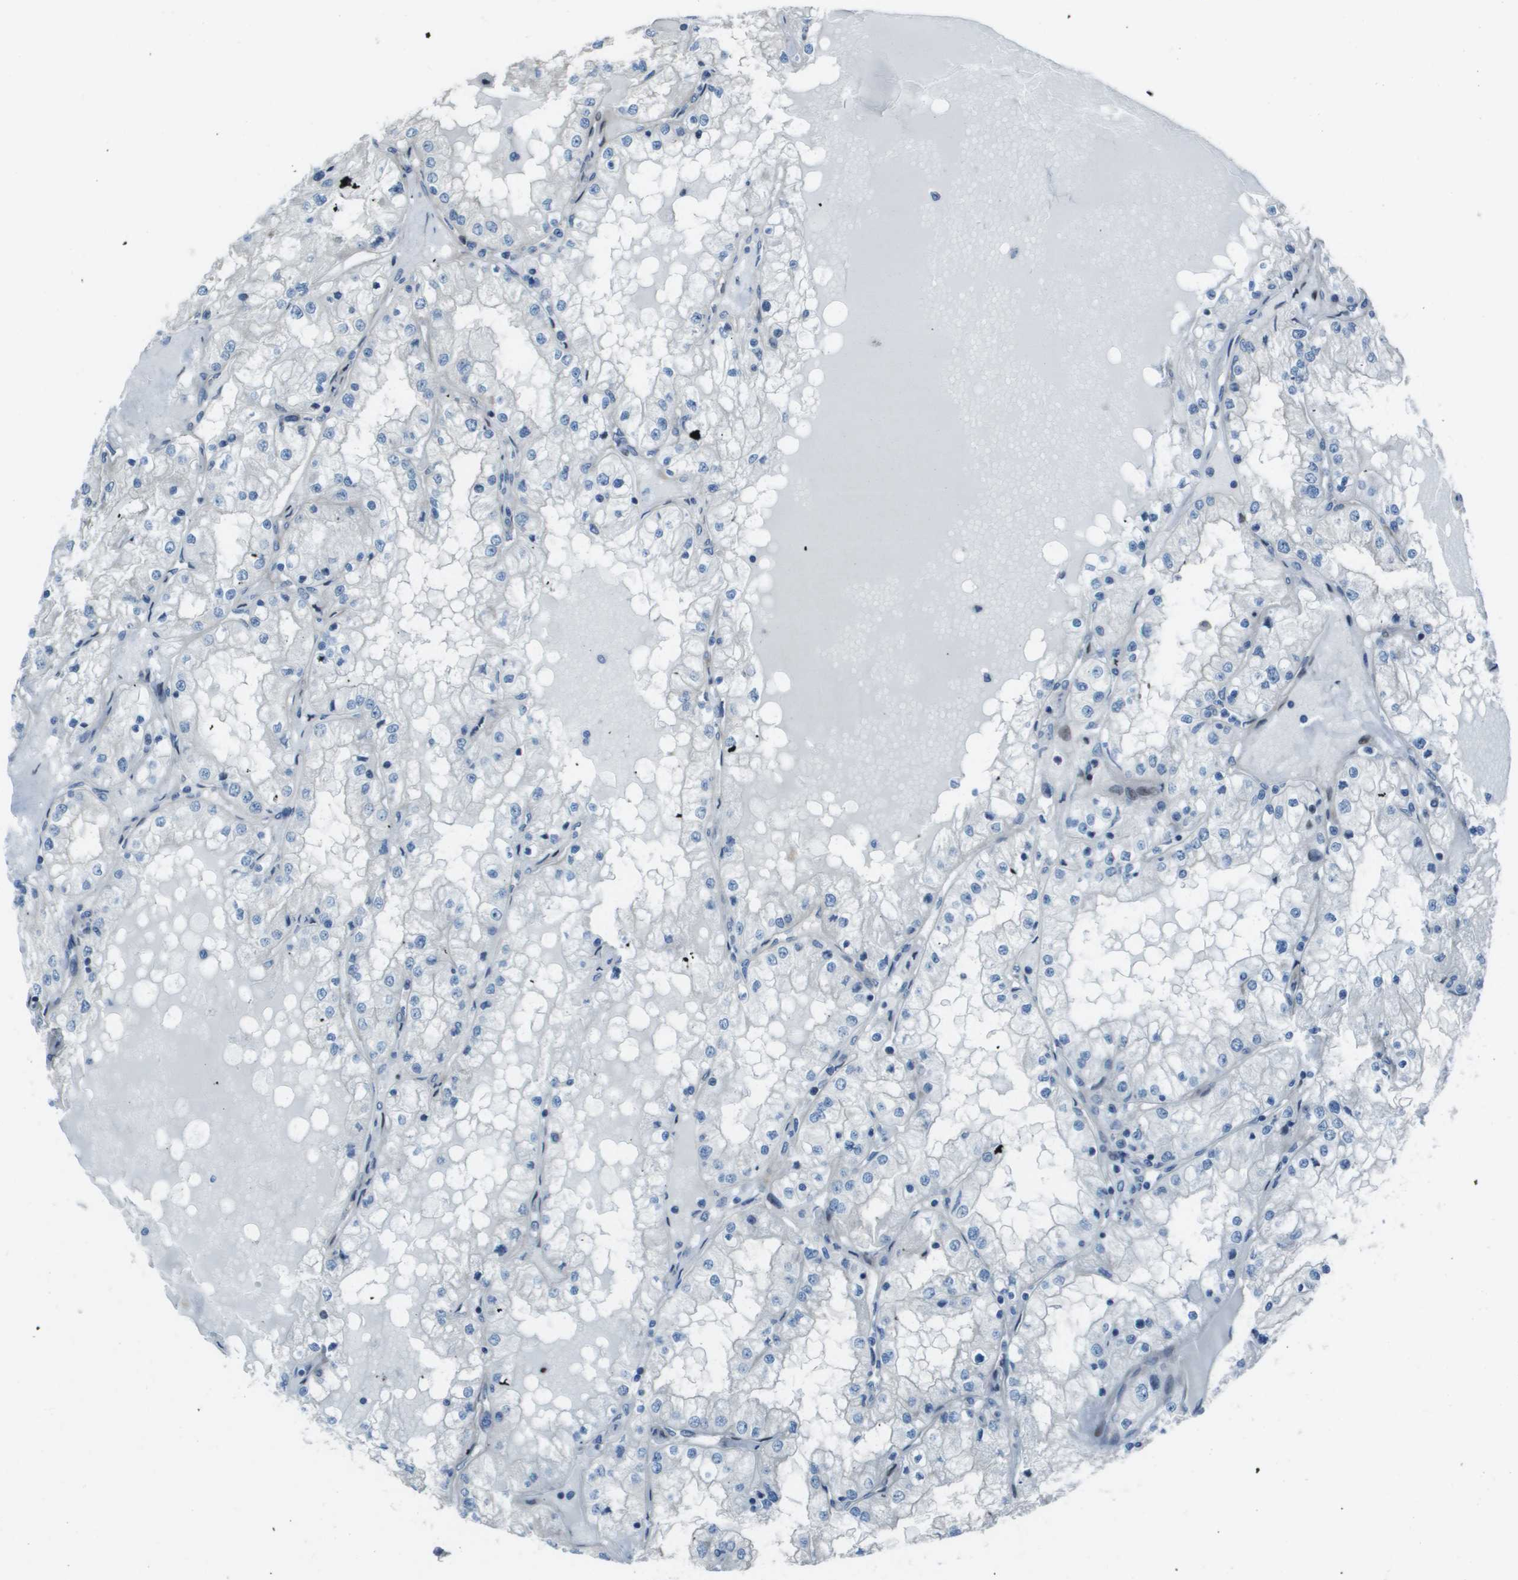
{"staining": {"intensity": "negative", "quantity": "none", "location": "none"}, "tissue": "renal cancer", "cell_type": "Tumor cells", "image_type": "cancer", "snomed": [{"axis": "morphology", "description": "Adenocarcinoma, NOS"}, {"axis": "topography", "description": "Kidney"}], "caption": "Immunohistochemical staining of human renal adenocarcinoma exhibits no significant expression in tumor cells. The staining is performed using DAB brown chromogen with nuclei counter-stained in using hematoxylin.", "gene": "MGAT3", "patient": {"sex": "male", "age": 68}}